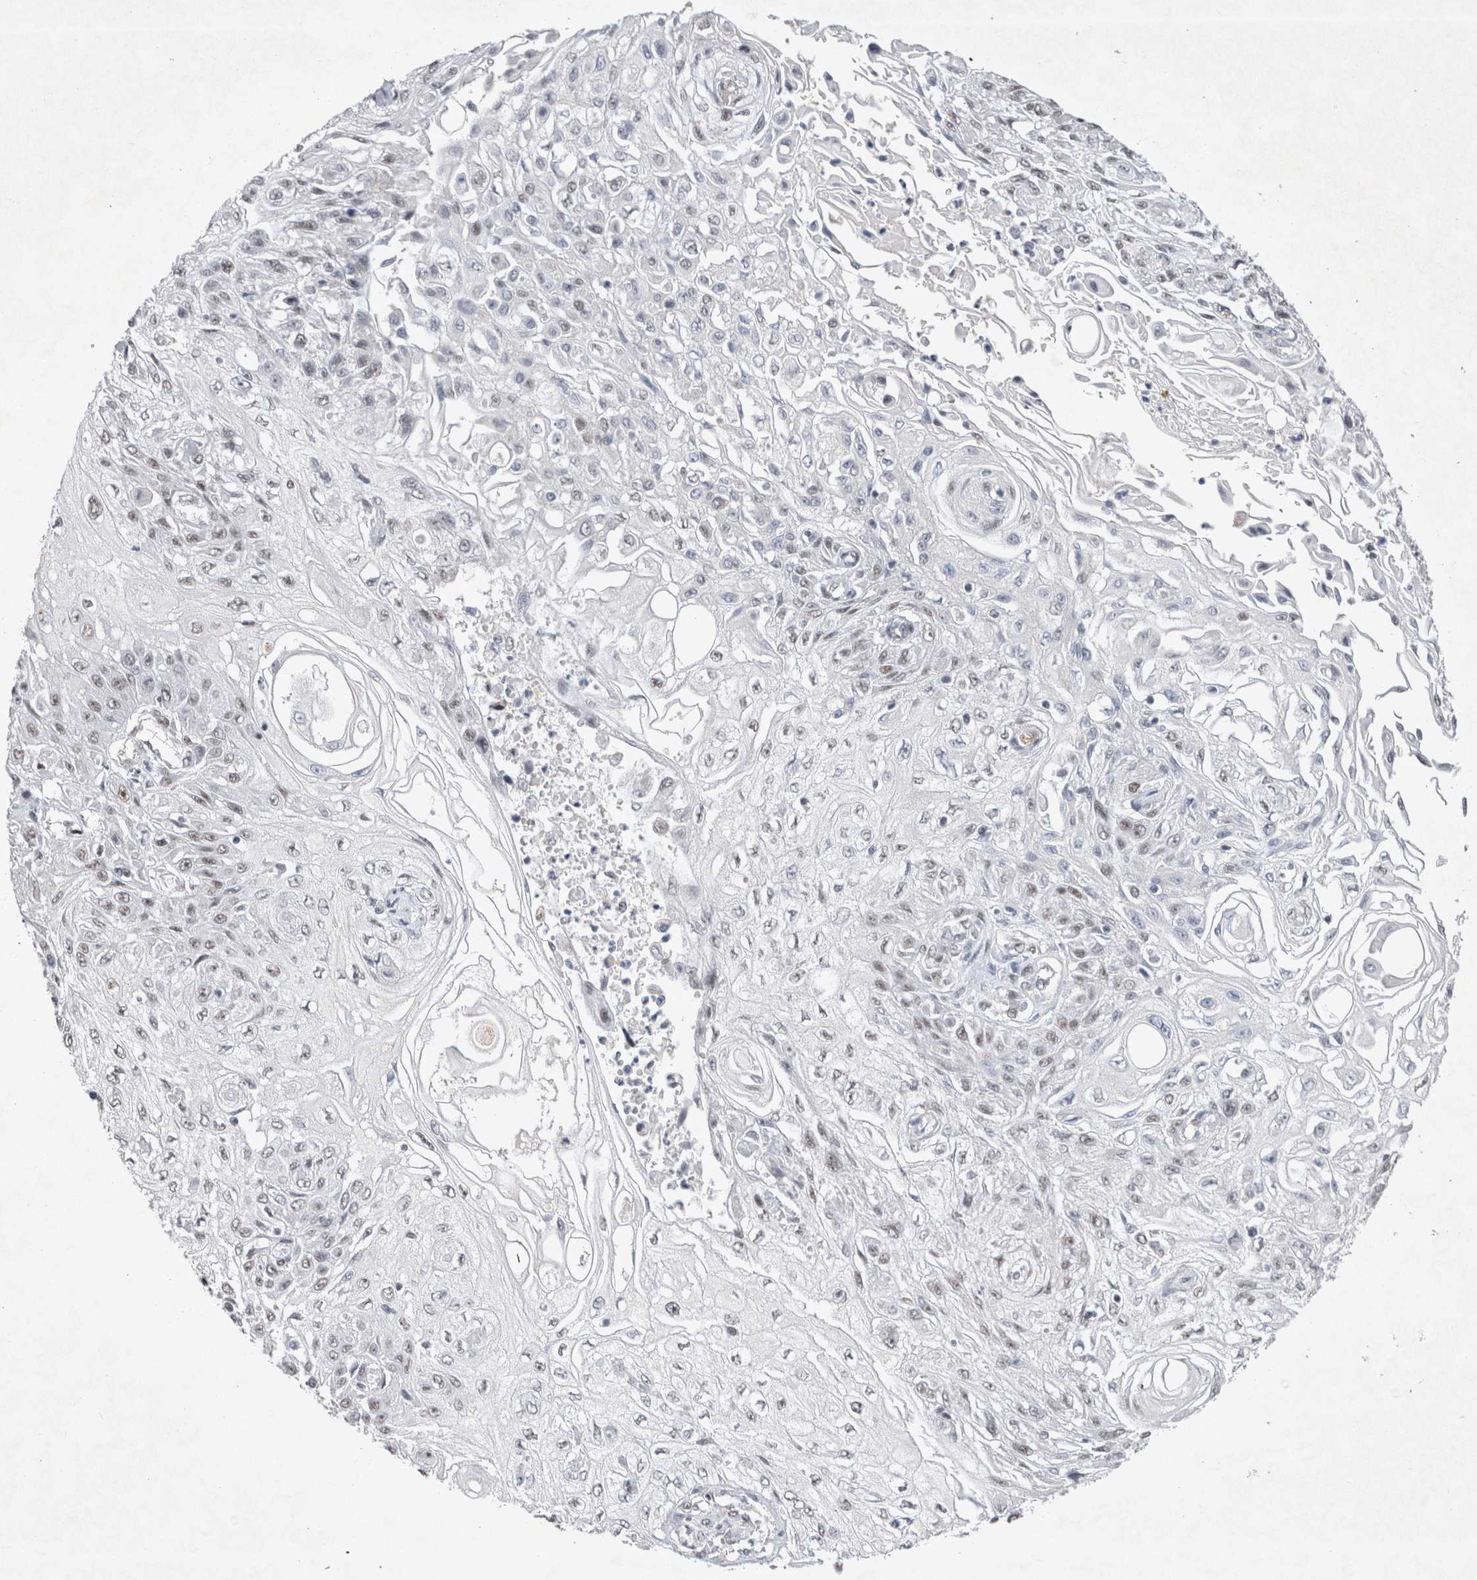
{"staining": {"intensity": "negative", "quantity": "none", "location": "none"}, "tissue": "skin cancer", "cell_type": "Tumor cells", "image_type": "cancer", "snomed": [{"axis": "morphology", "description": "Squamous cell carcinoma, NOS"}, {"axis": "morphology", "description": "Squamous cell carcinoma, metastatic, NOS"}, {"axis": "topography", "description": "Skin"}, {"axis": "topography", "description": "Lymph node"}], "caption": "Immunohistochemical staining of skin squamous cell carcinoma shows no significant expression in tumor cells.", "gene": "RBM6", "patient": {"sex": "male", "age": 75}}